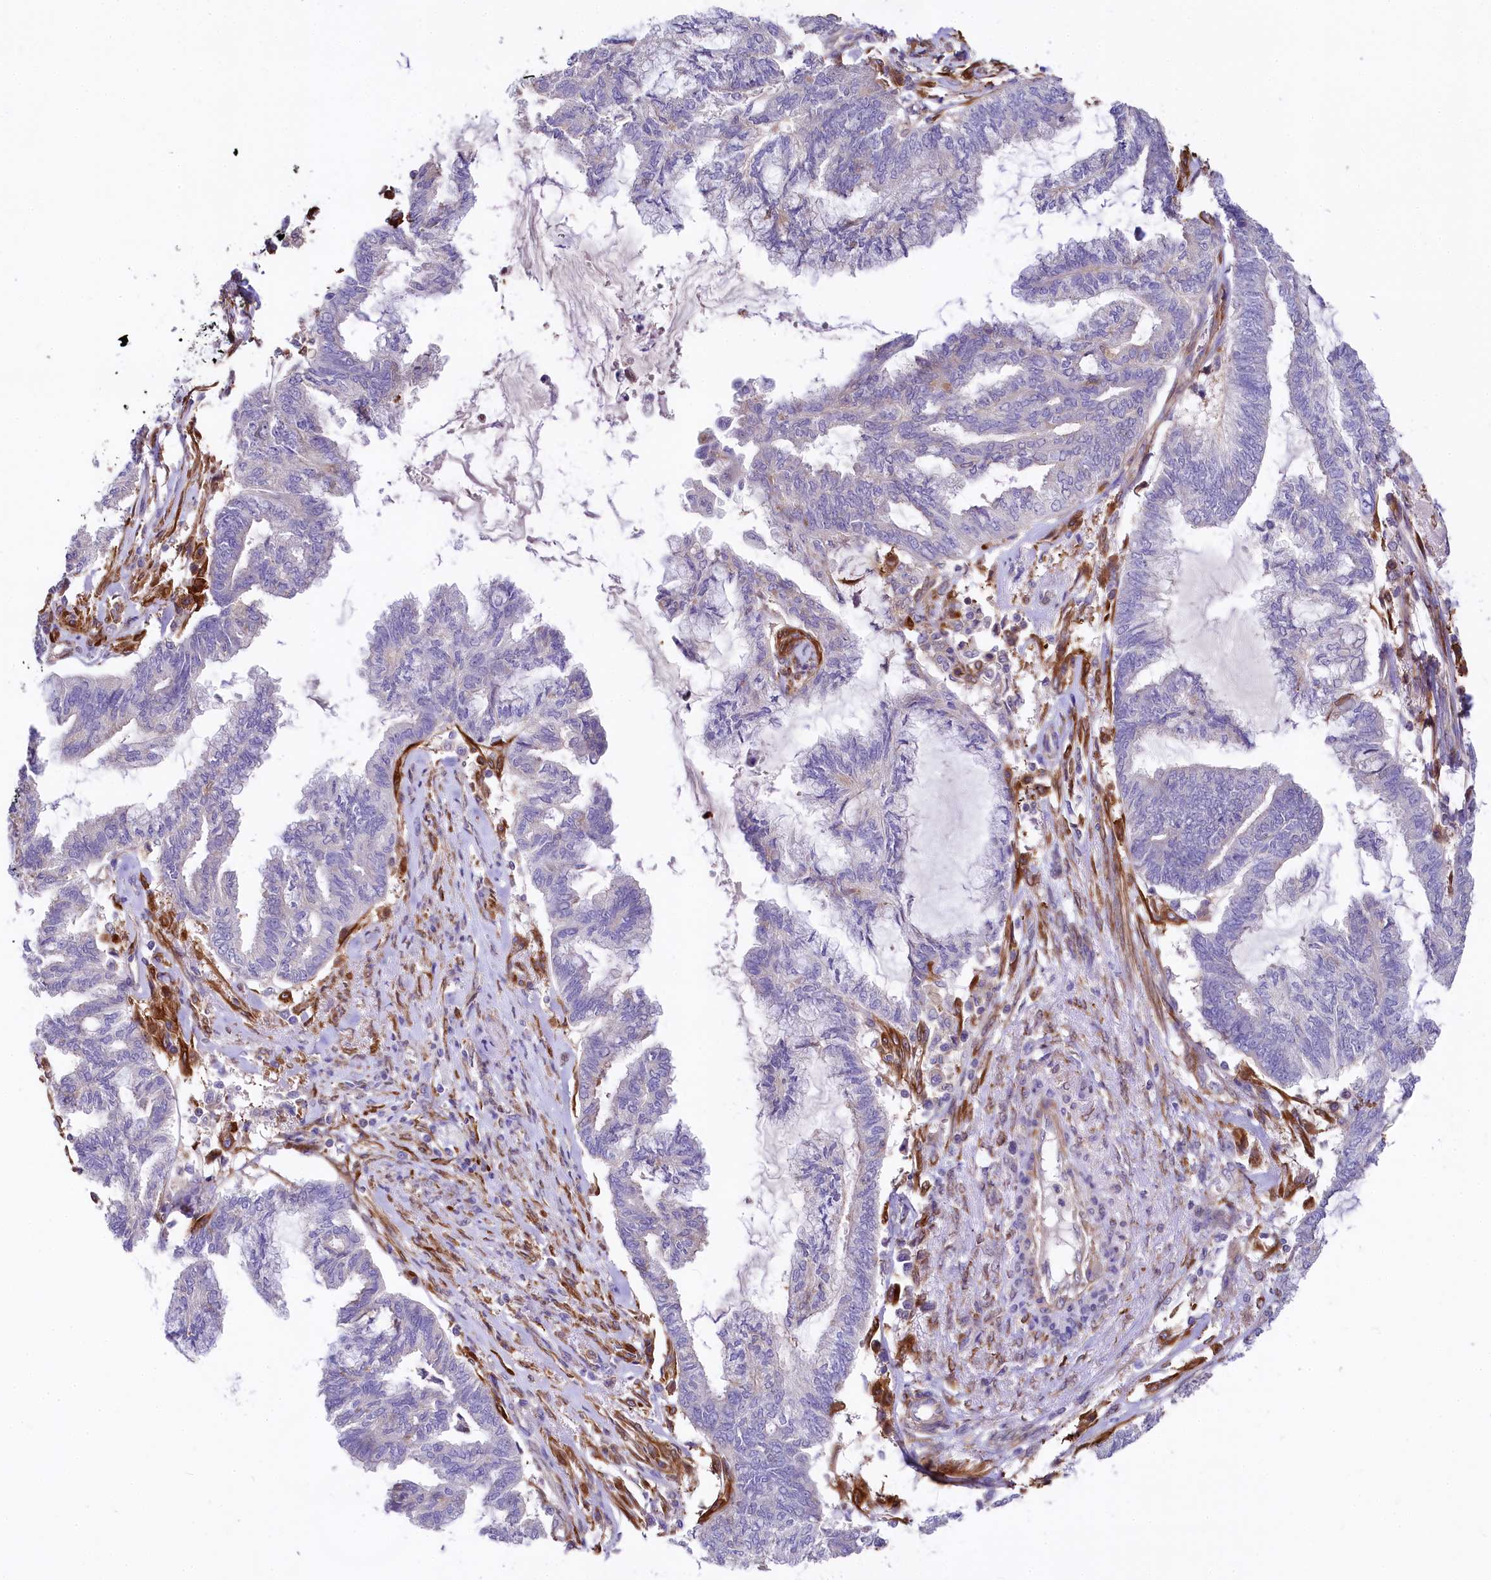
{"staining": {"intensity": "negative", "quantity": "none", "location": "none"}, "tissue": "endometrial cancer", "cell_type": "Tumor cells", "image_type": "cancer", "snomed": [{"axis": "morphology", "description": "Adenocarcinoma, NOS"}, {"axis": "topography", "description": "Endometrium"}], "caption": "Immunohistochemistry (IHC) photomicrograph of neoplastic tissue: adenocarcinoma (endometrial) stained with DAB displays no significant protein expression in tumor cells.", "gene": "FCHSD2", "patient": {"sex": "female", "age": 86}}